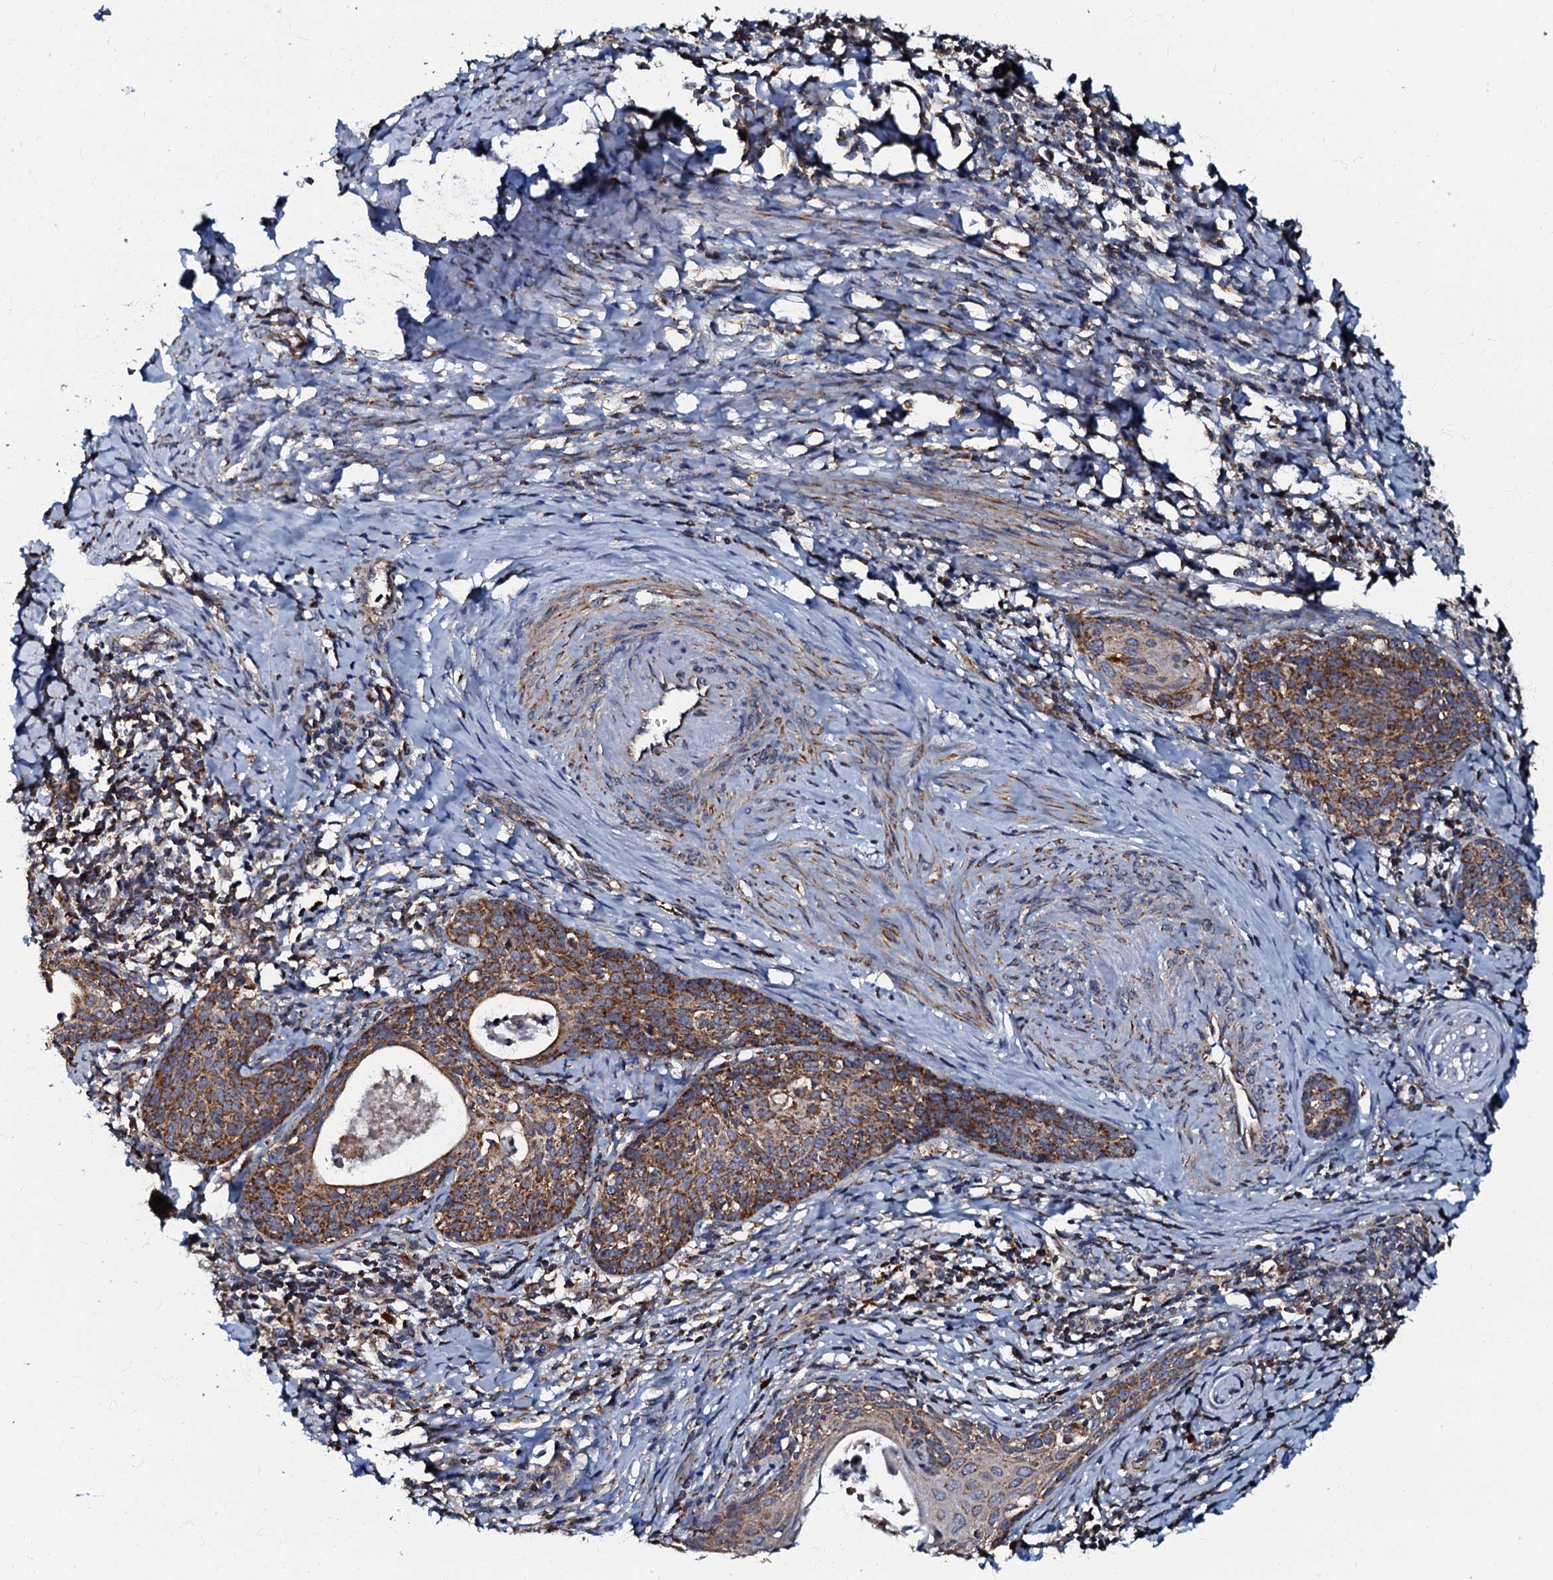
{"staining": {"intensity": "strong", "quantity": ">75%", "location": "cytoplasmic/membranous"}, "tissue": "cervical cancer", "cell_type": "Tumor cells", "image_type": "cancer", "snomed": [{"axis": "morphology", "description": "Squamous cell carcinoma, NOS"}, {"axis": "topography", "description": "Cervix"}], "caption": "DAB (3,3'-diaminobenzidine) immunohistochemical staining of cervical cancer reveals strong cytoplasmic/membranous protein expression in about >75% of tumor cells.", "gene": "NDUFA12", "patient": {"sex": "female", "age": 52}}